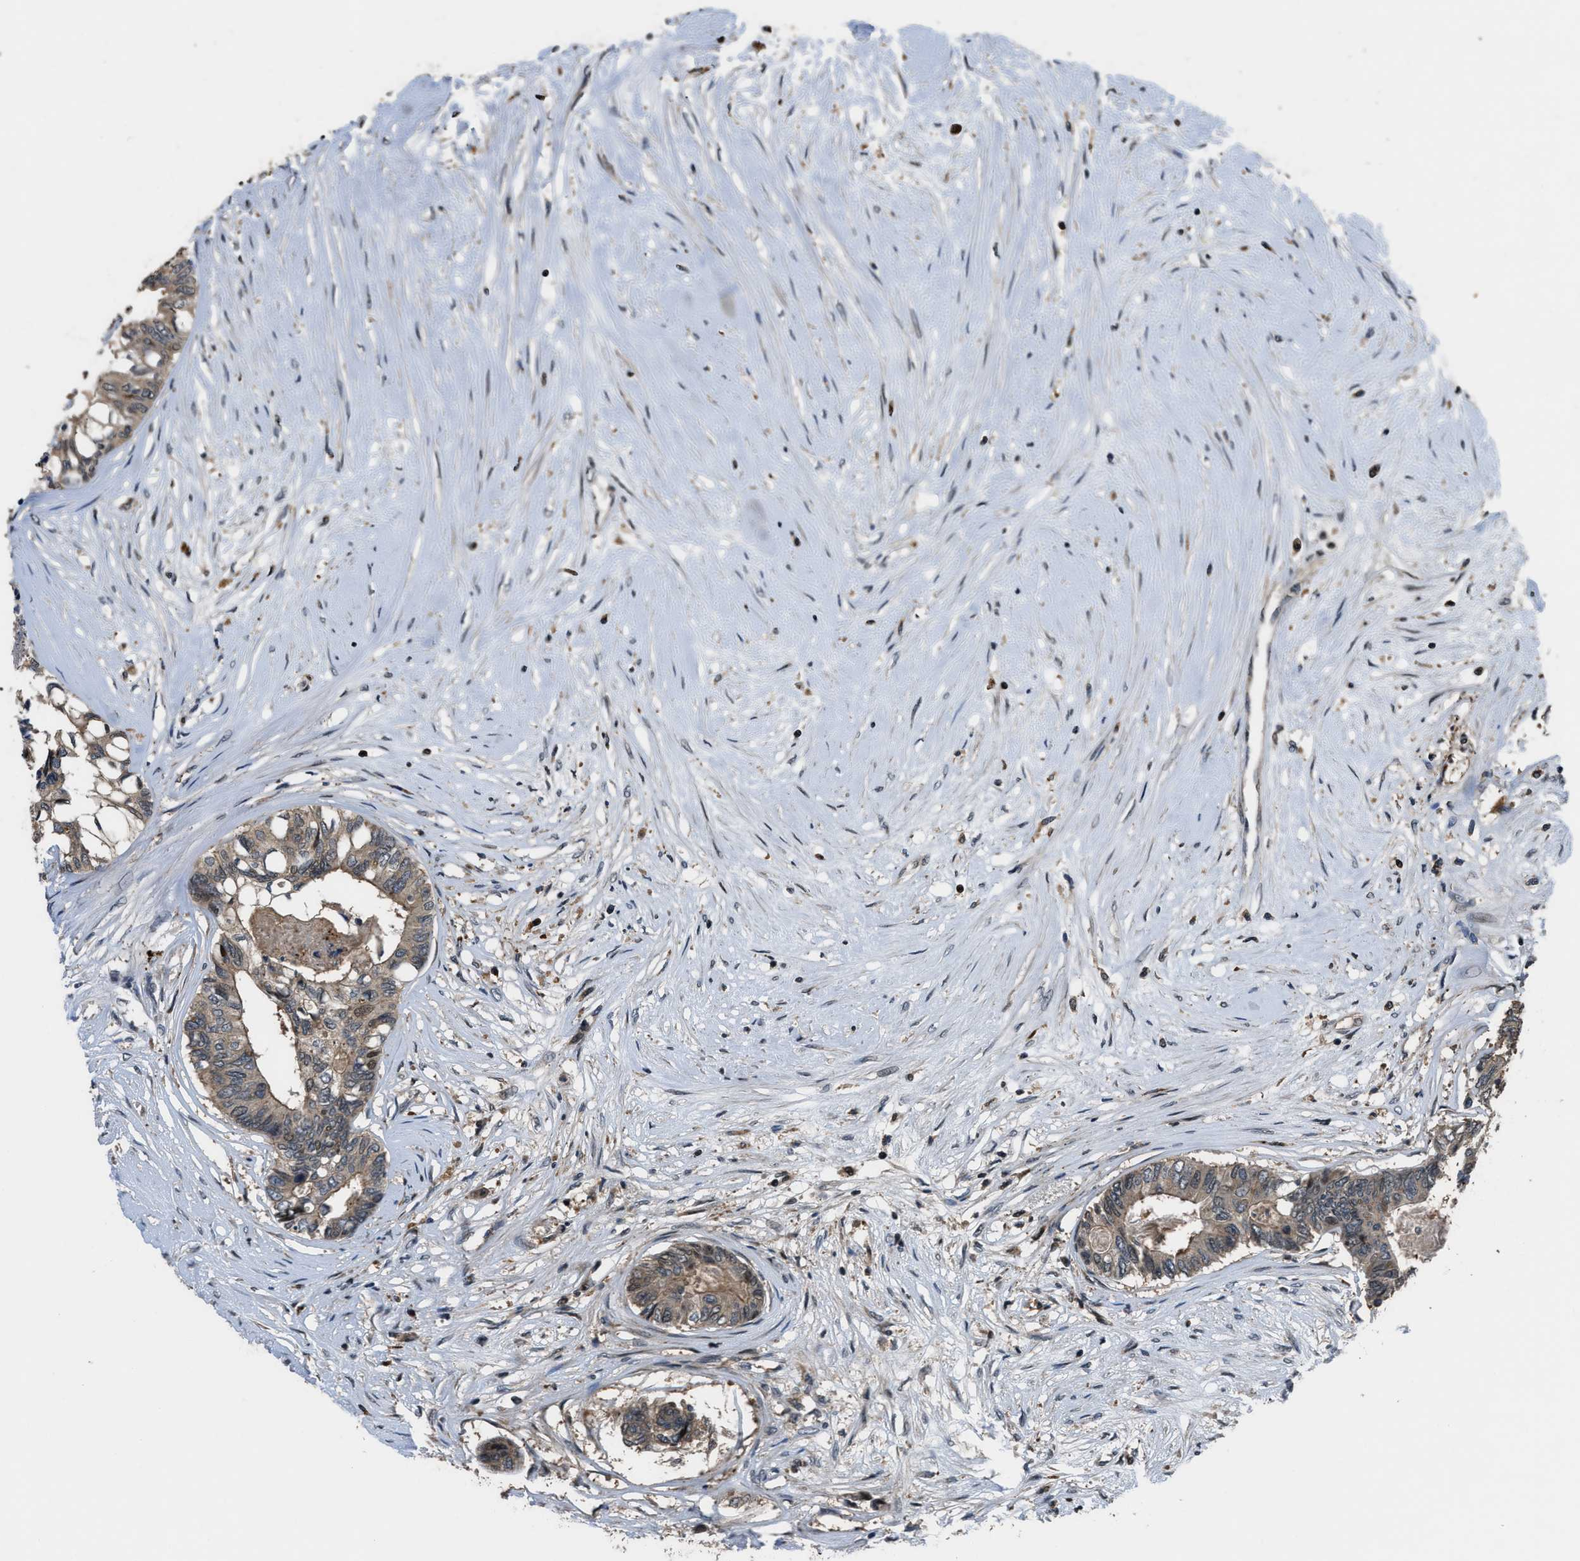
{"staining": {"intensity": "weak", "quantity": ">75%", "location": "cytoplasmic/membranous"}, "tissue": "colorectal cancer", "cell_type": "Tumor cells", "image_type": "cancer", "snomed": [{"axis": "morphology", "description": "Adenocarcinoma, NOS"}, {"axis": "topography", "description": "Rectum"}], "caption": "A high-resolution histopathology image shows immunohistochemistry (IHC) staining of colorectal adenocarcinoma, which shows weak cytoplasmic/membranous expression in approximately >75% of tumor cells.", "gene": "CTBS", "patient": {"sex": "male", "age": 63}}